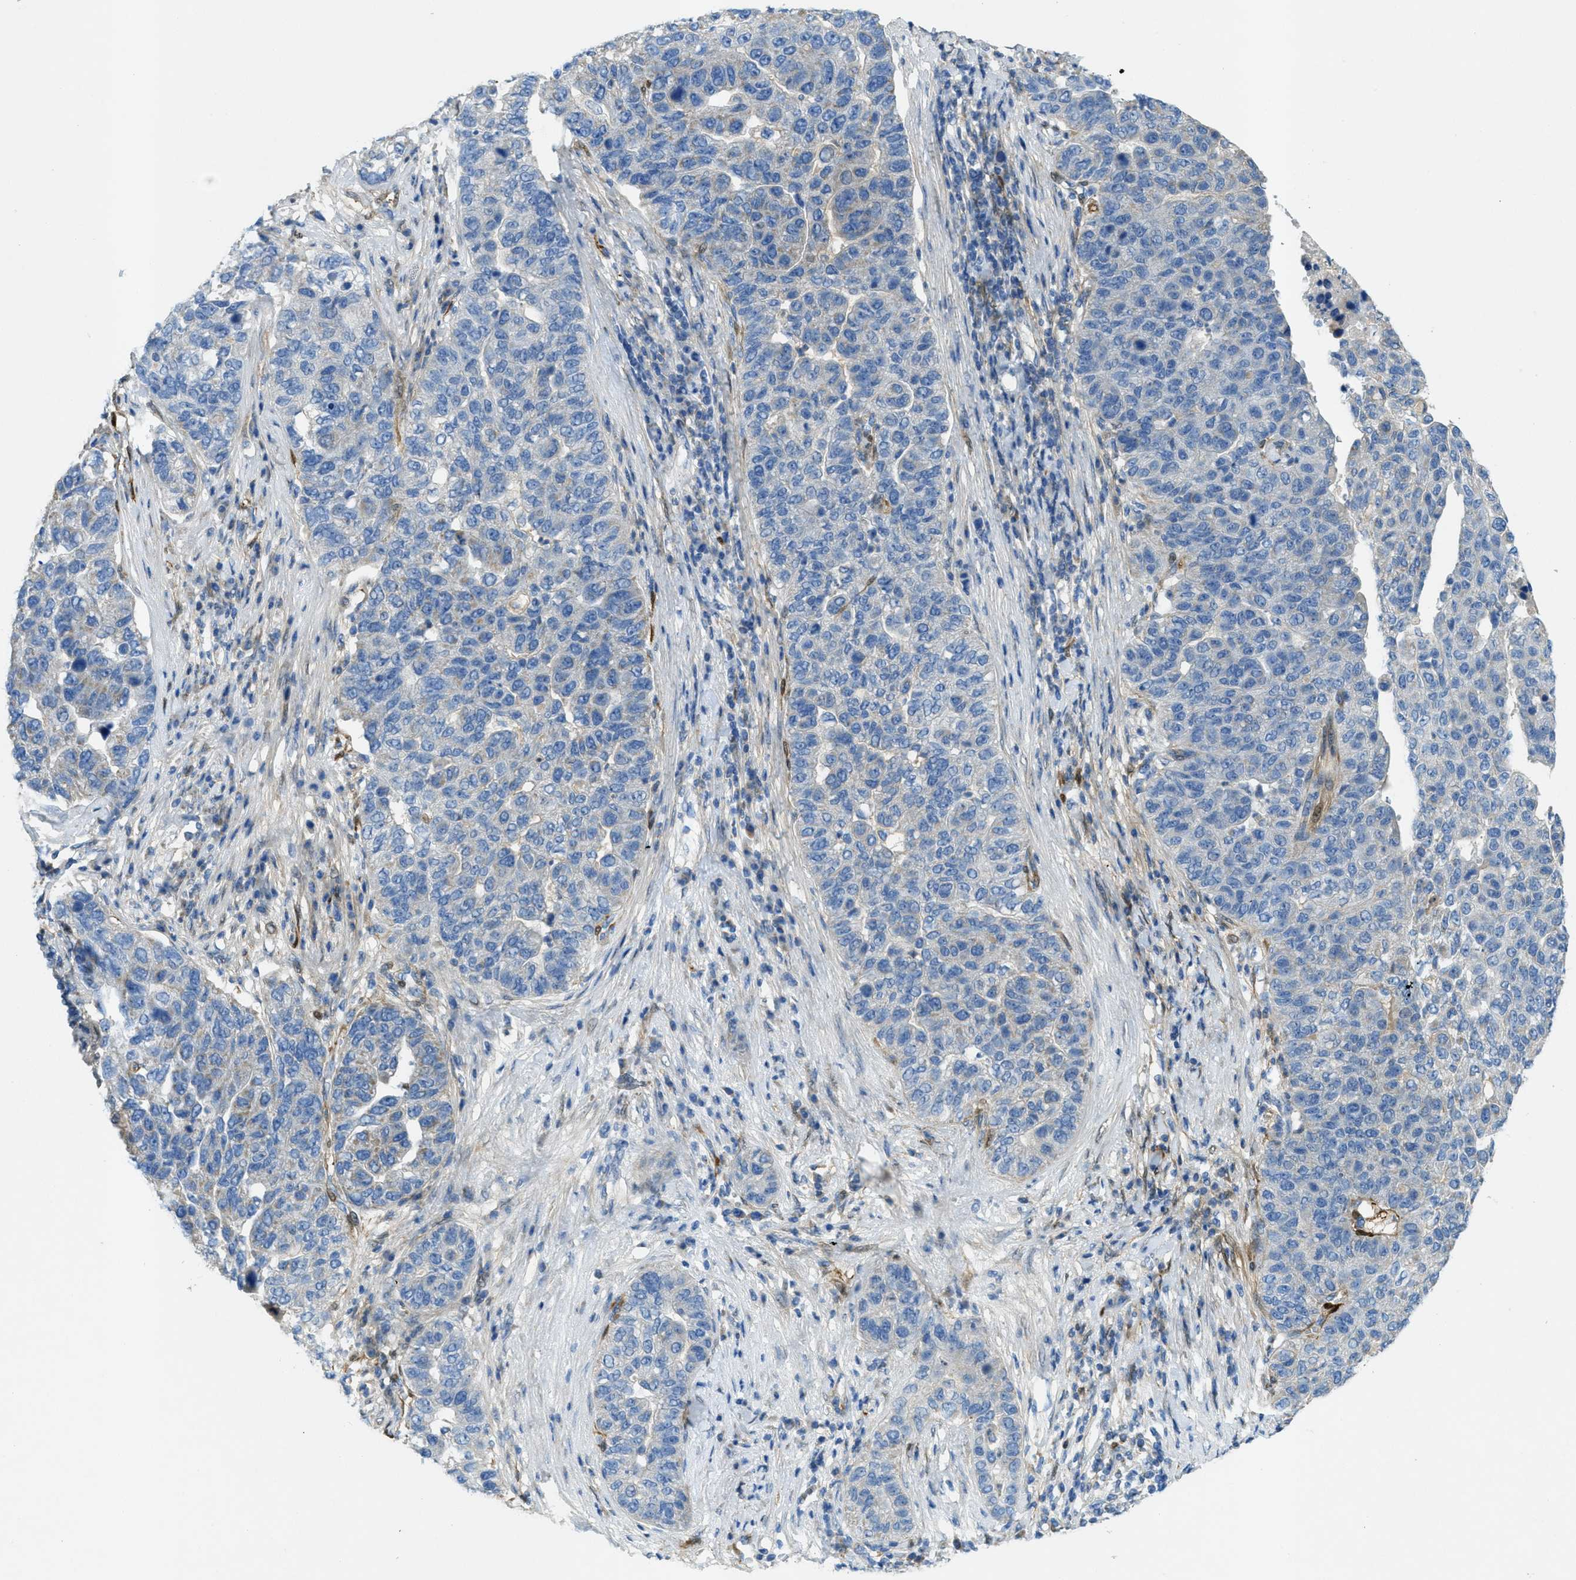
{"staining": {"intensity": "negative", "quantity": "none", "location": "none"}, "tissue": "pancreatic cancer", "cell_type": "Tumor cells", "image_type": "cancer", "snomed": [{"axis": "morphology", "description": "Adenocarcinoma, NOS"}, {"axis": "topography", "description": "Pancreas"}], "caption": "Protein analysis of pancreatic adenocarcinoma reveals no significant positivity in tumor cells.", "gene": "CYGB", "patient": {"sex": "female", "age": 61}}